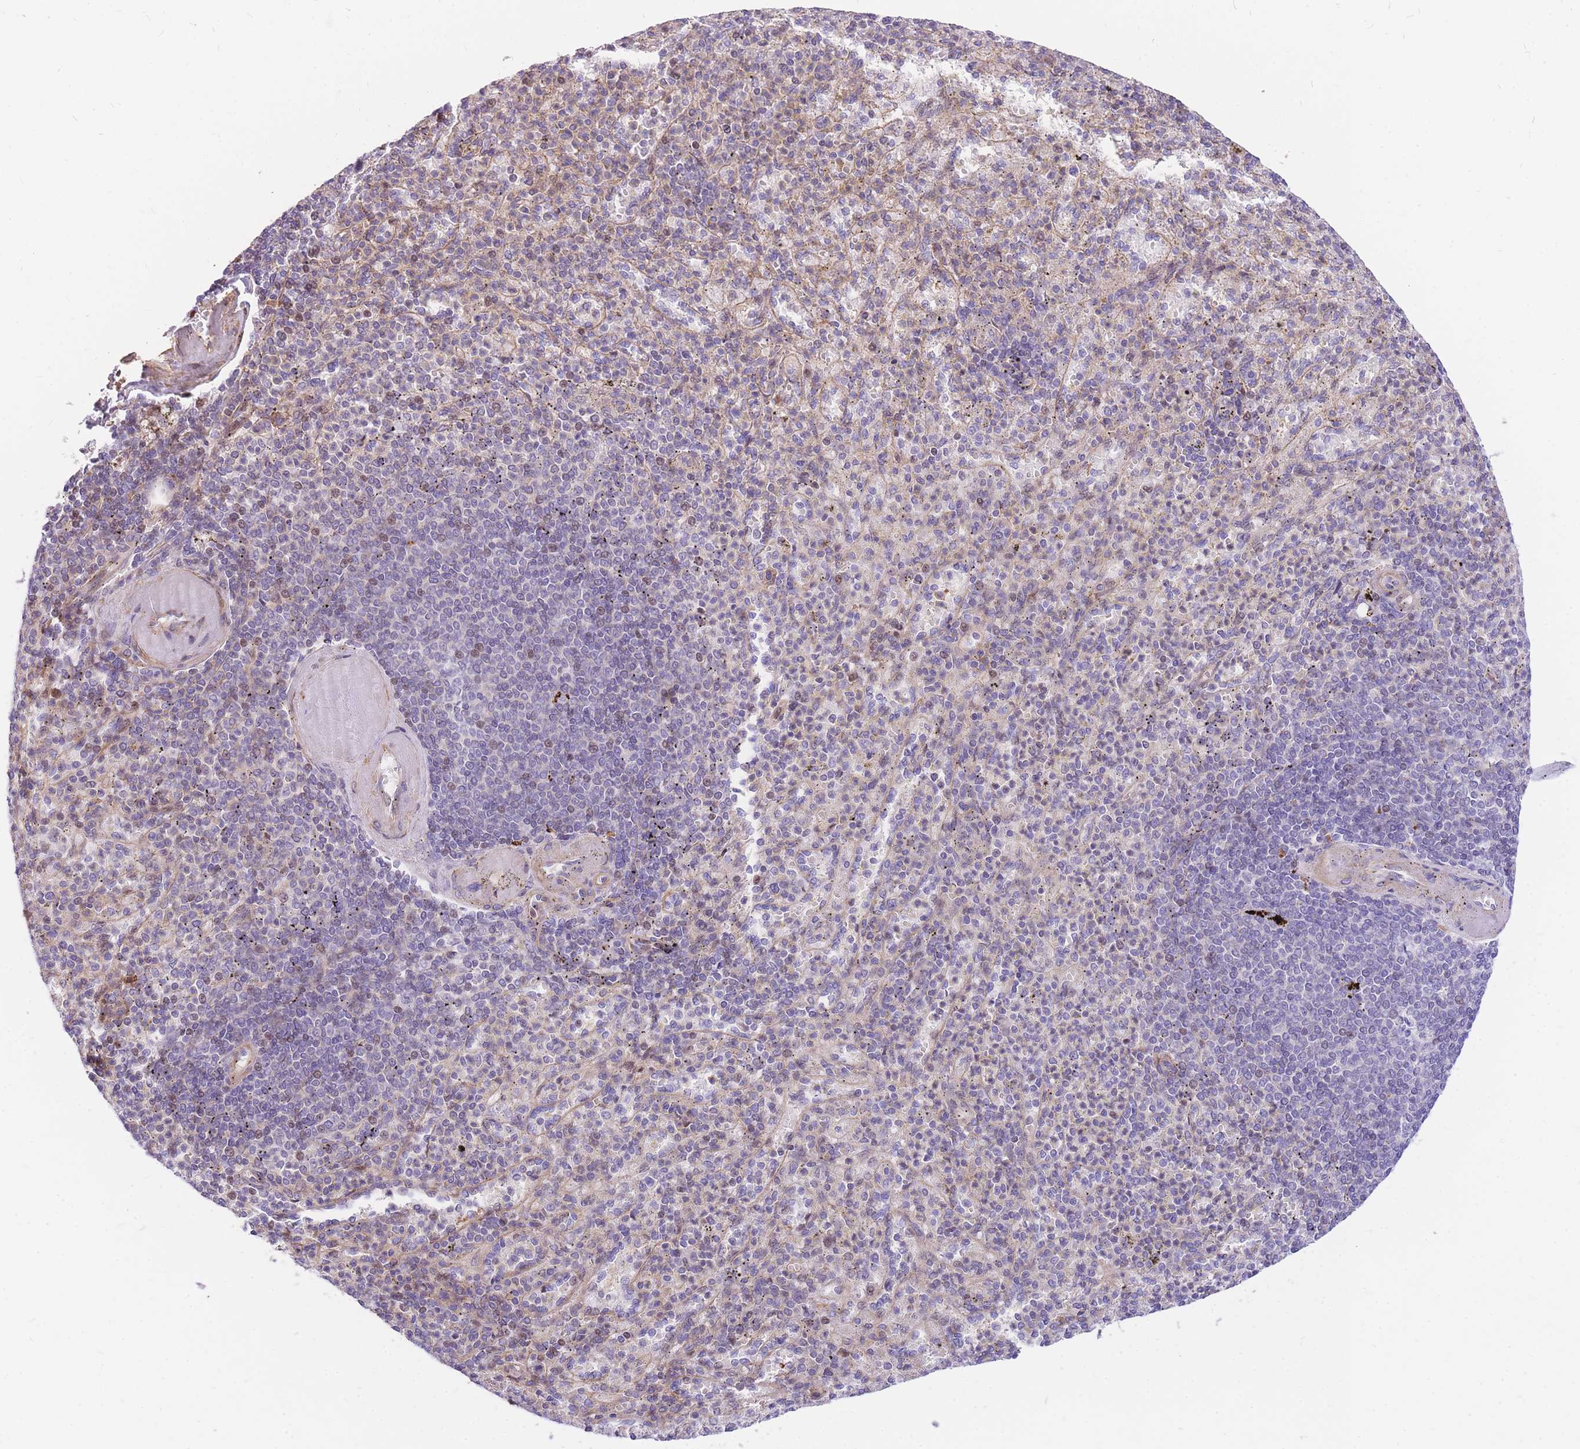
{"staining": {"intensity": "weak", "quantity": "25%-75%", "location": "cytoplasmic/membranous"}, "tissue": "spleen", "cell_type": "Cells in red pulp", "image_type": "normal", "snomed": [{"axis": "morphology", "description": "Normal tissue, NOS"}, {"axis": "topography", "description": "Spleen"}], "caption": "Spleen stained with a brown dye displays weak cytoplasmic/membranous positive expression in about 25%-75% of cells in red pulp.", "gene": "S100PBP", "patient": {"sex": "female", "age": 74}}